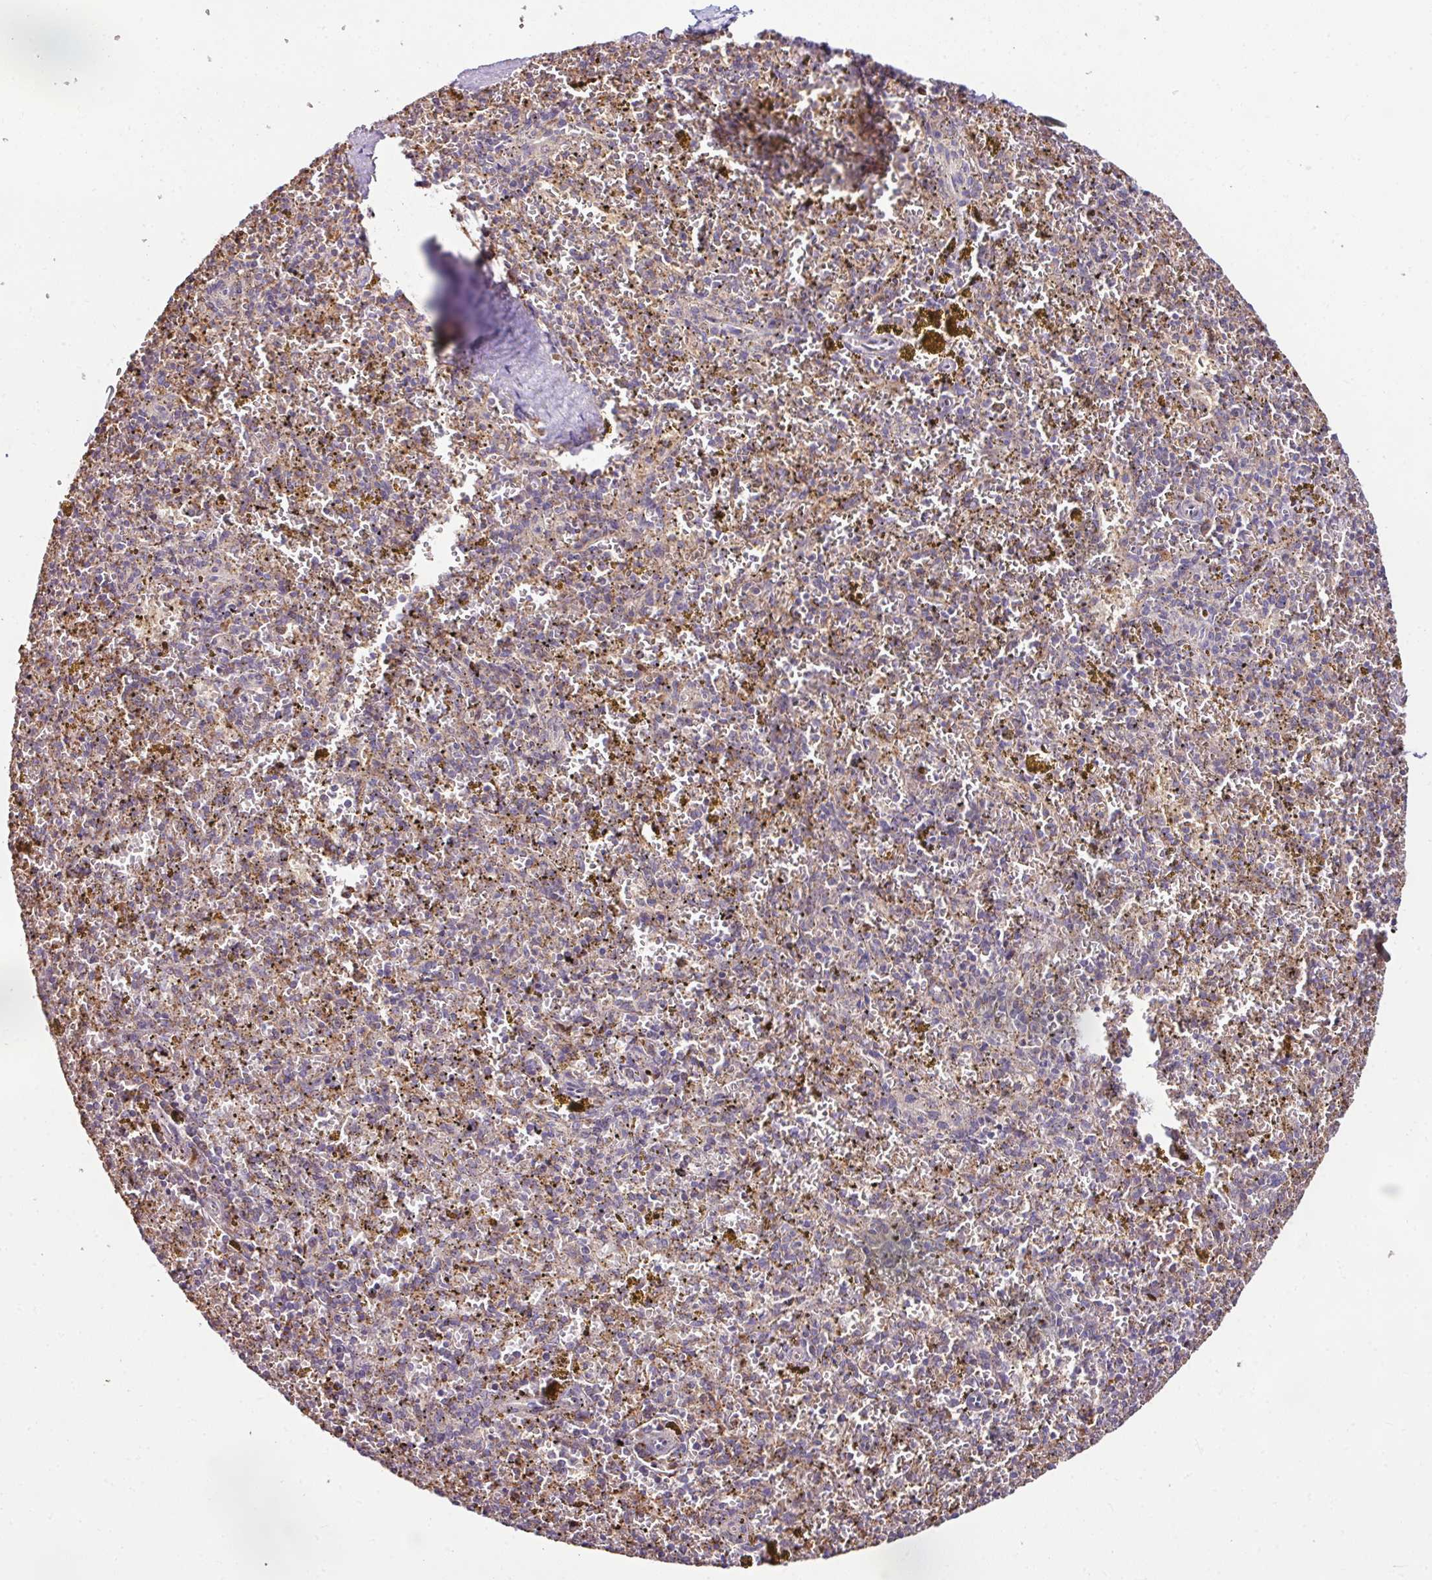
{"staining": {"intensity": "negative", "quantity": "none", "location": "none"}, "tissue": "spleen", "cell_type": "Cells in red pulp", "image_type": "normal", "snomed": [{"axis": "morphology", "description": "Normal tissue, NOS"}, {"axis": "topography", "description": "Spleen"}], "caption": "An immunohistochemistry (IHC) photomicrograph of unremarkable spleen is shown. There is no staining in cells in red pulp of spleen. (Stains: DAB IHC with hematoxylin counter stain, Microscopy: brightfield microscopy at high magnification).", "gene": "CPD", "patient": {"sex": "male", "age": 57}}